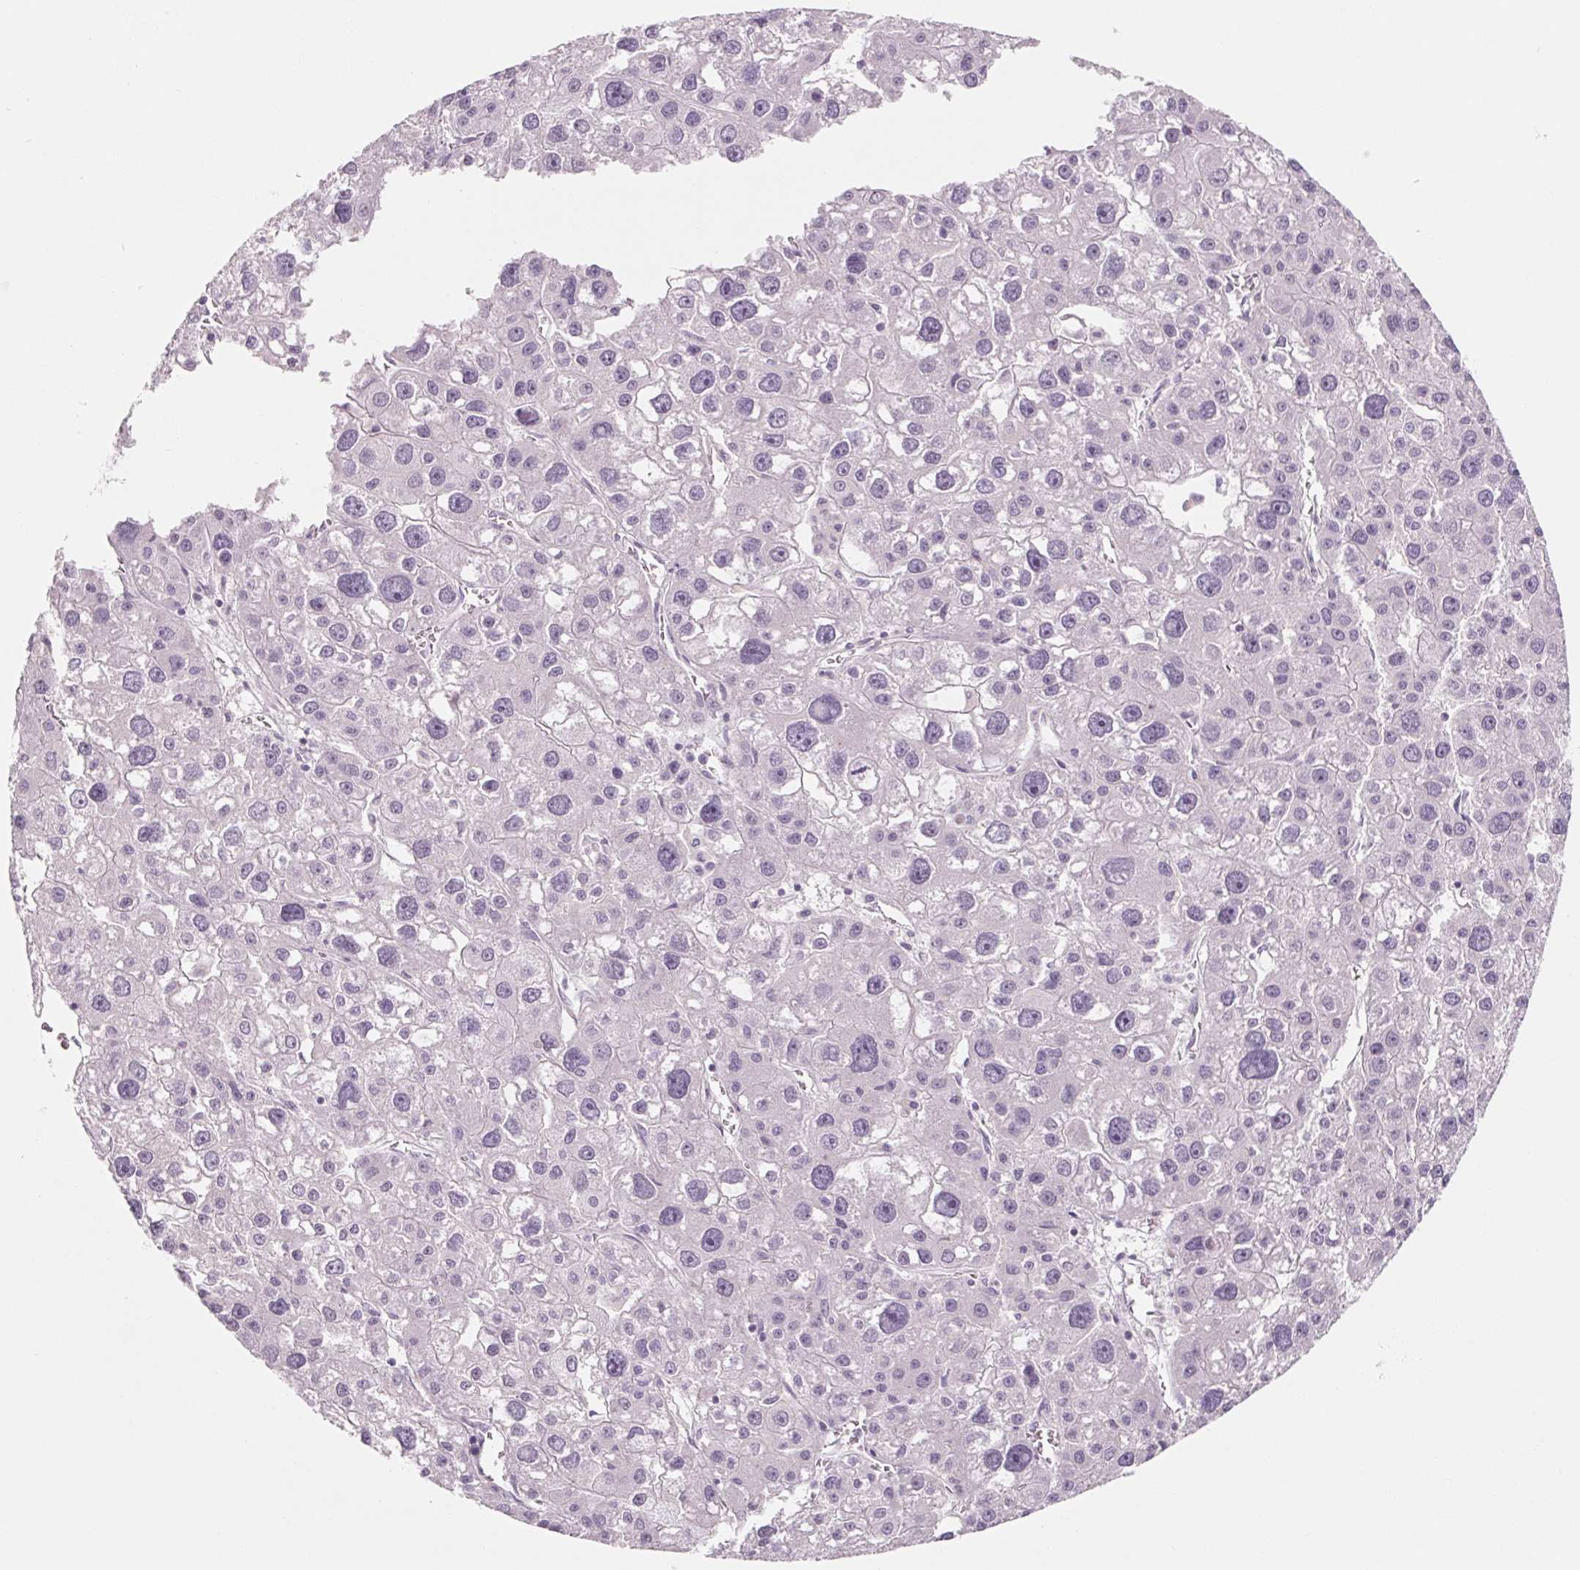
{"staining": {"intensity": "negative", "quantity": "none", "location": "none"}, "tissue": "liver cancer", "cell_type": "Tumor cells", "image_type": "cancer", "snomed": [{"axis": "morphology", "description": "Carcinoma, Hepatocellular, NOS"}, {"axis": "topography", "description": "Liver"}], "caption": "Immunohistochemistry (IHC) of human liver hepatocellular carcinoma reveals no staining in tumor cells.", "gene": "POU1F1", "patient": {"sex": "male", "age": 73}}